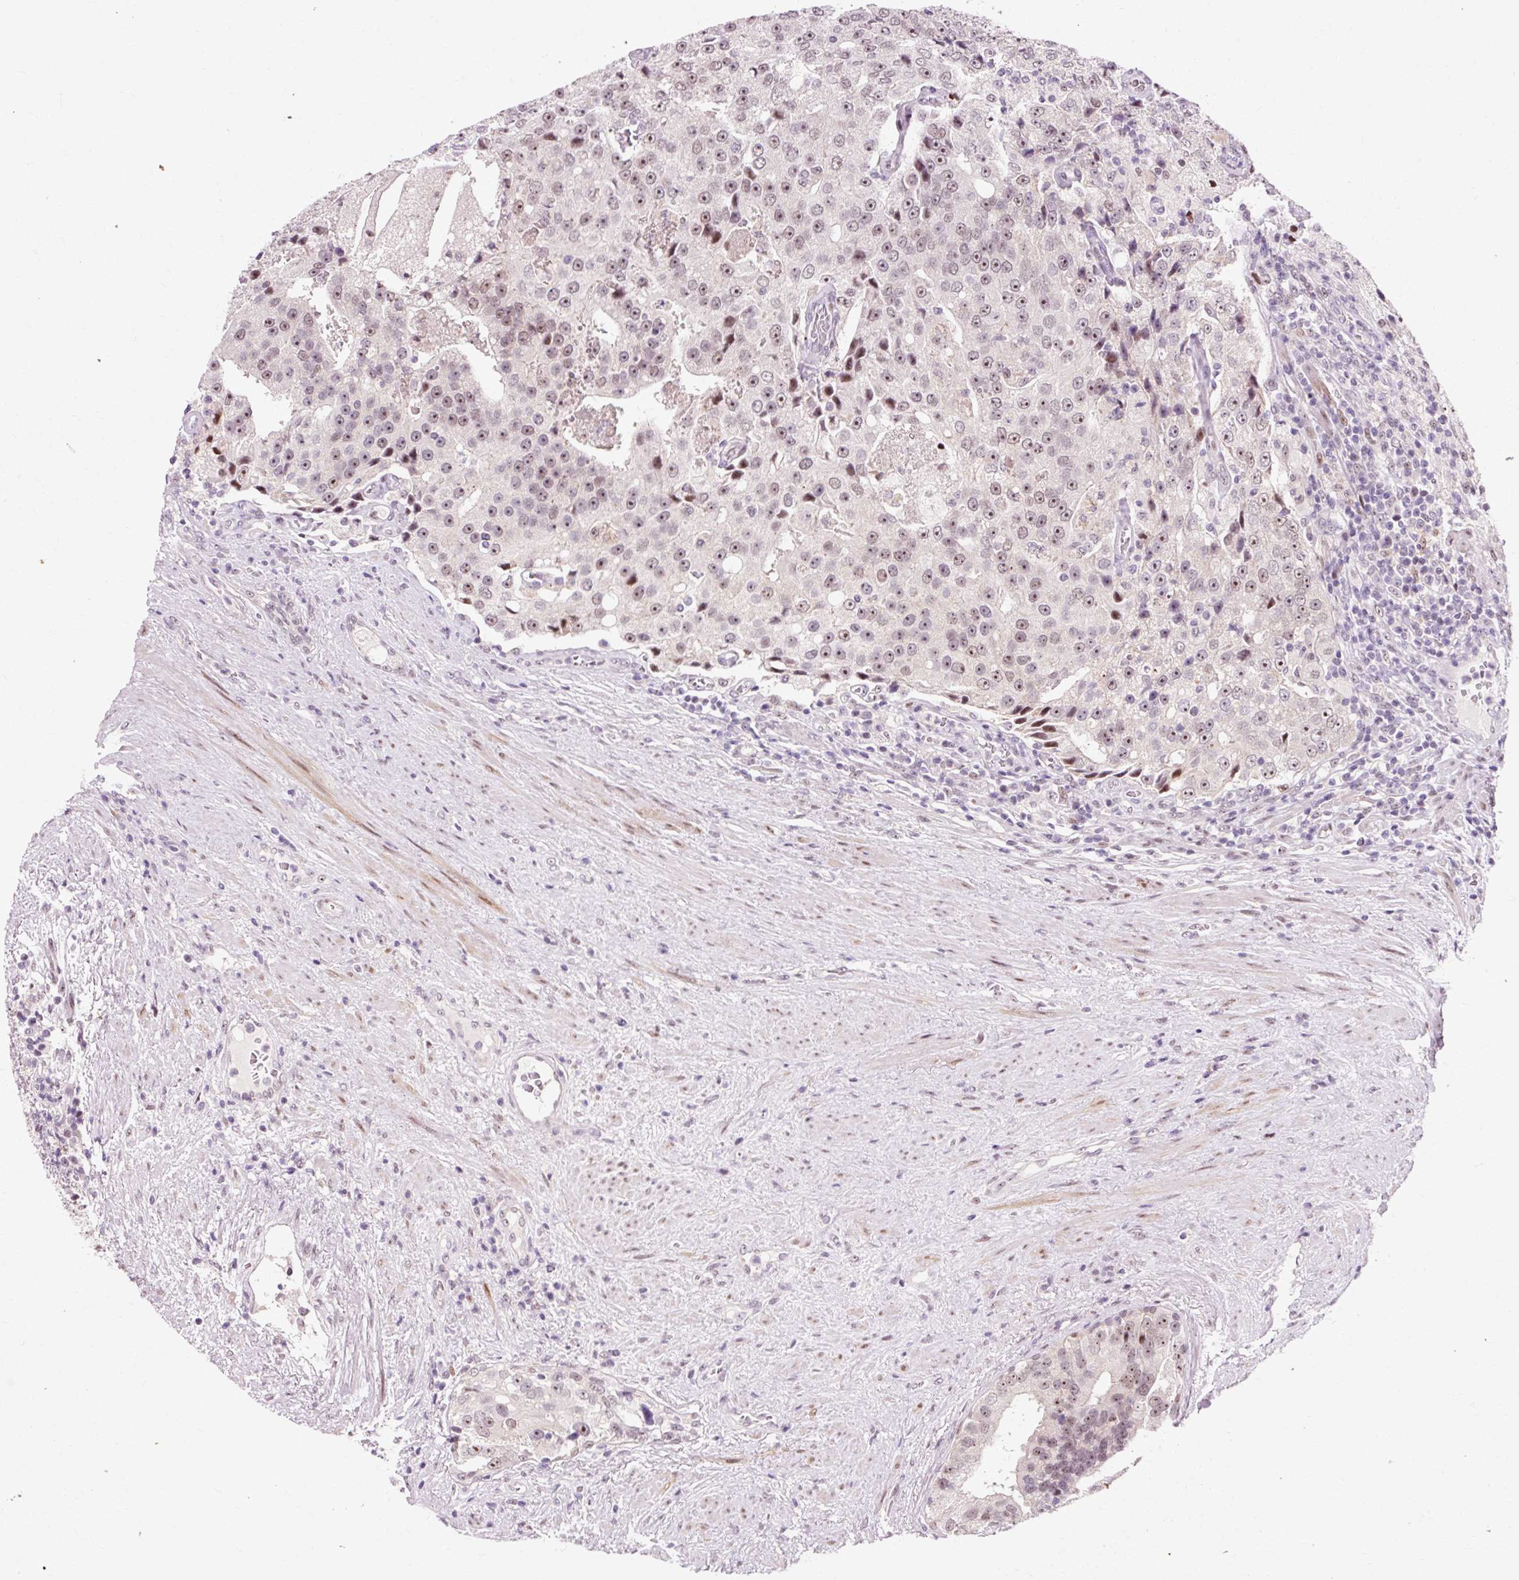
{"staining": {"intensity": "weak", "quantity": "25%-75%", "location": "nuclear"}, "tissue": "prostate cancer", "cell_type": "Tumor cells", "image_type": "cancer", "snomed": [{"axis": "morphology", "description": "Adenocarcinoma, High grade"}, {"axis": "topography", "description": "Prostate"}], "caption": "Prostate high-grade adenocarcinoma stained for a protein (brown) reveals weak nuclear positive expression in about 25%-75% of tumor cells.", "gene": "MACROD2", "patient": {"sex": "male", "age": 70}}